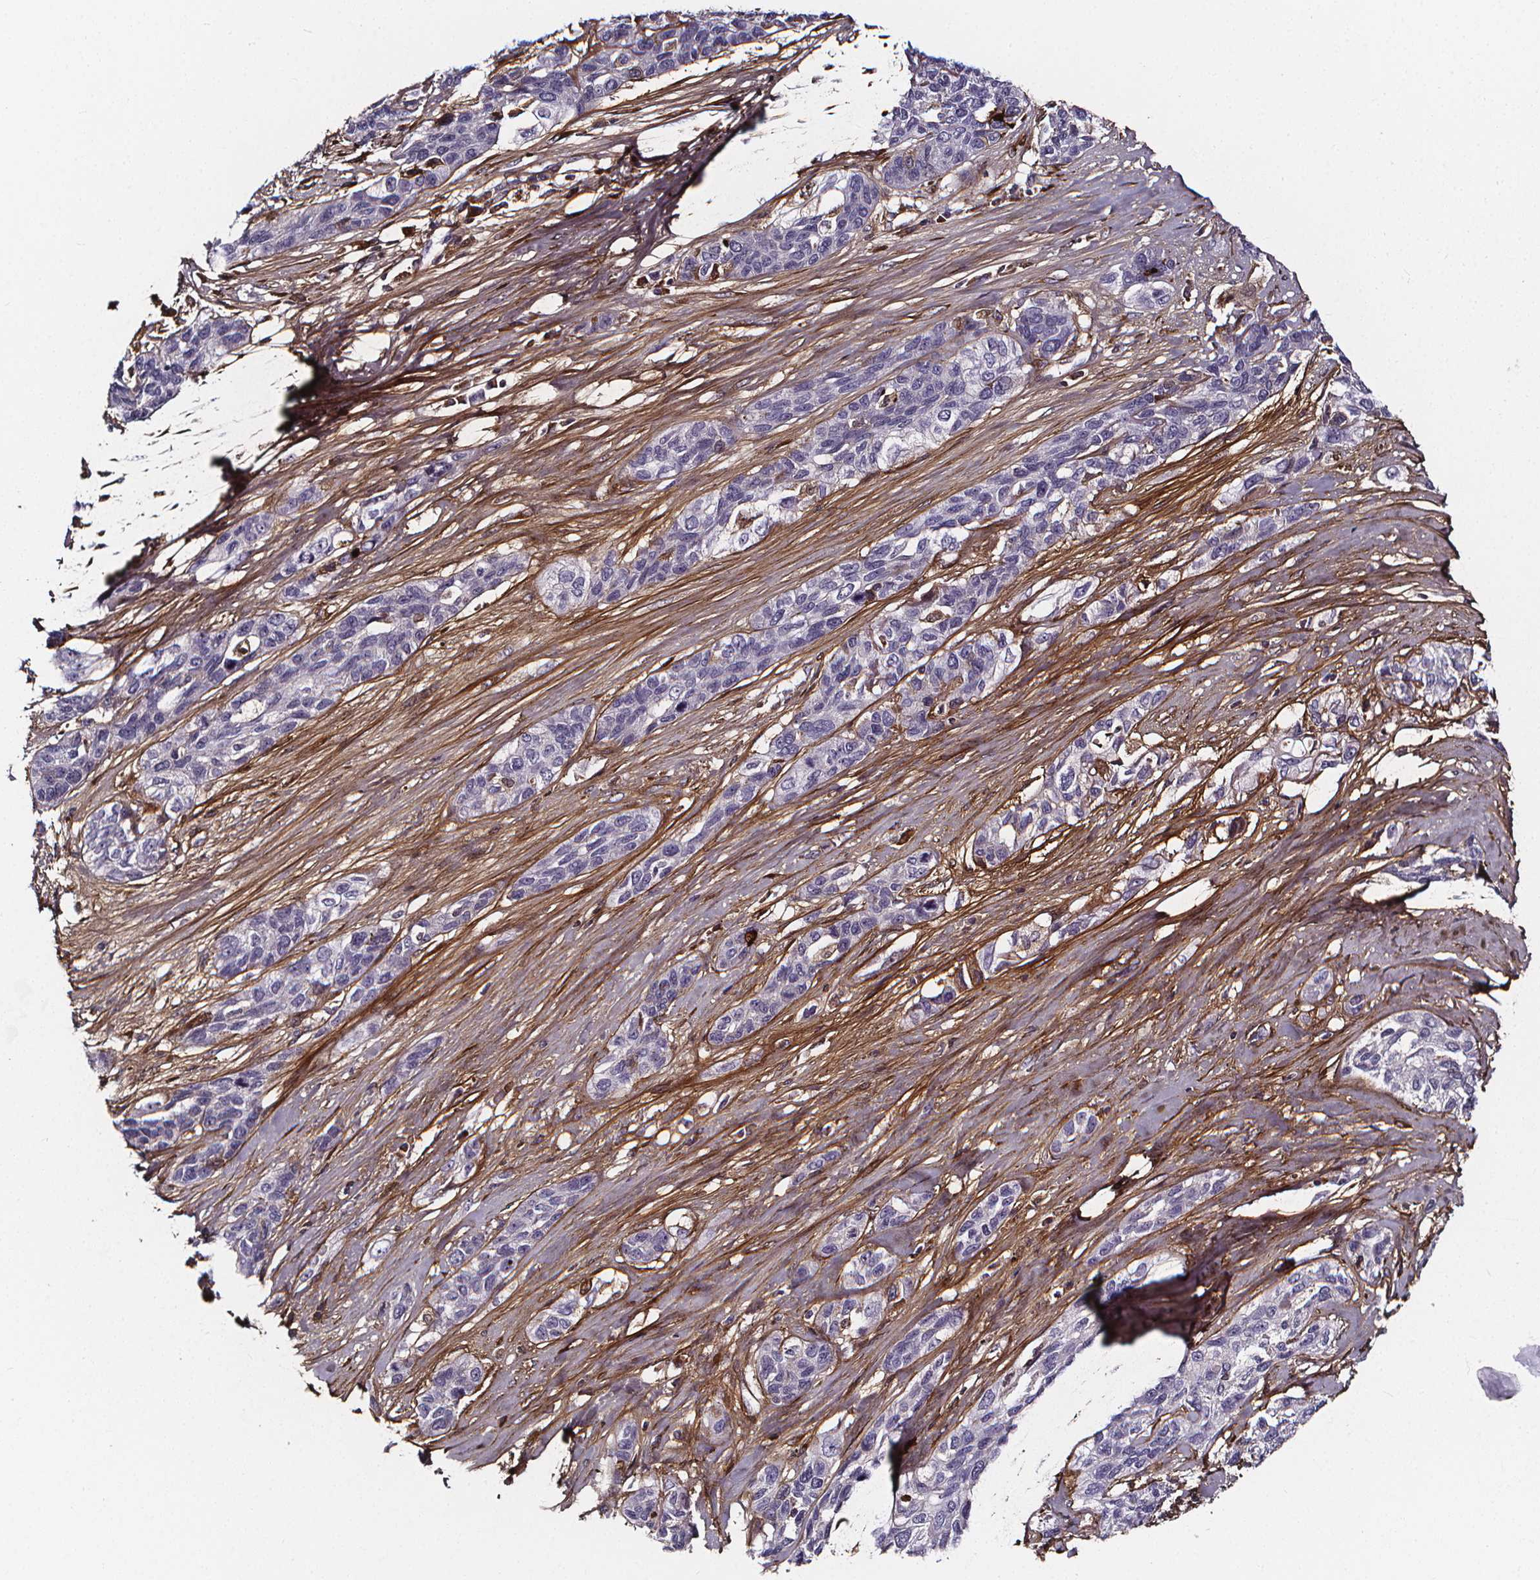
{"staining": {"intensity": "negative", "quantity": "none", "location": "none"}, "tissue": "lung cancer", "cell_type": "Tumor cells", "image_type": "cancer", "snomed": [{"axis": "morphology", "description": "Squamous cell carcinoma, NOS"}, {"axis": "topography", "description": "Lung"}], "caption": "High power microscopy image of an immunohistochemistry histopathology image of lung cancer, revealing no significant staining in tumor cells.", "gene": "AEBP1", "patient": {"sex": "female", "age": 70}}